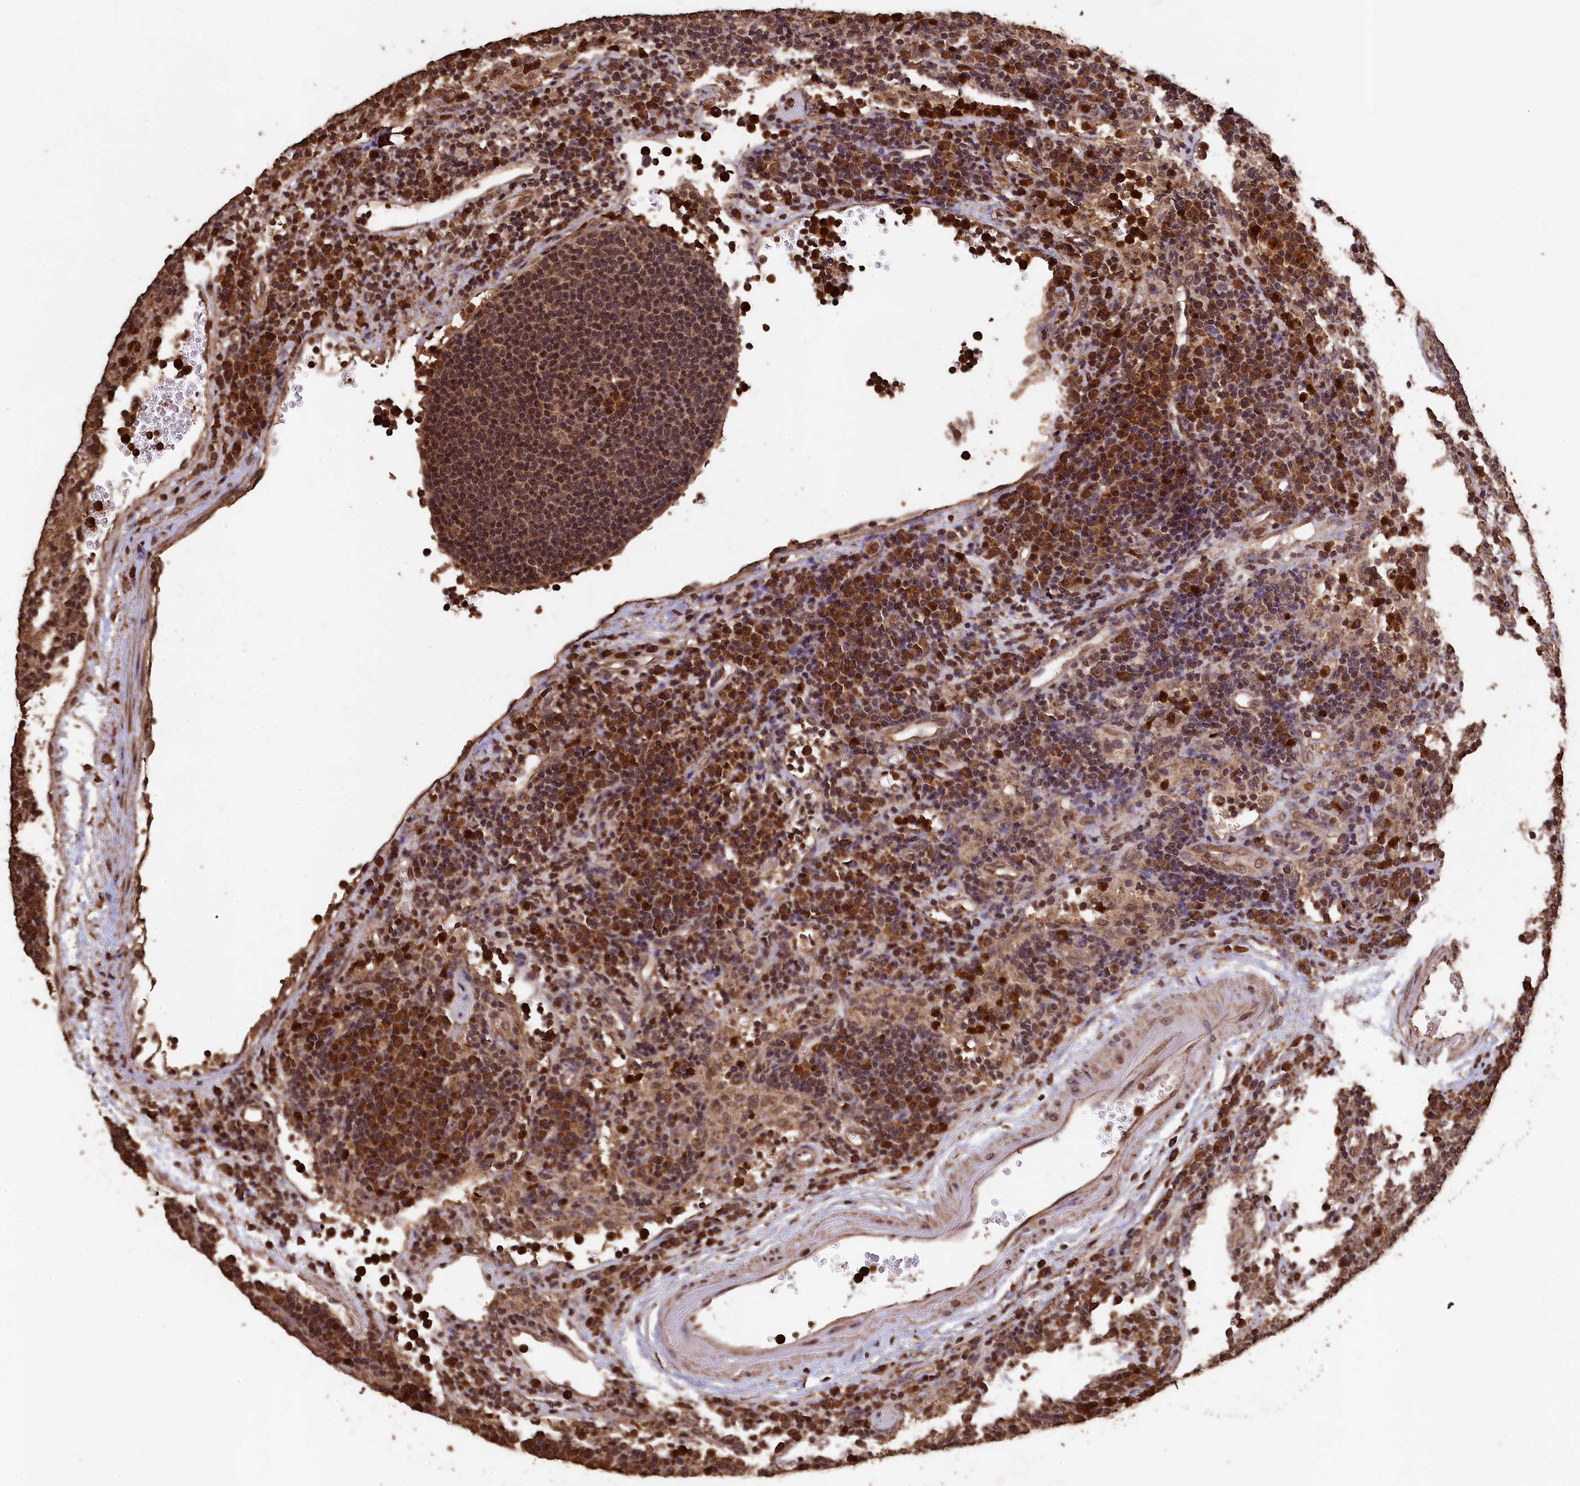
{"staining": {"intensity": "moderate", "quantity": ">75%", "location": "cytoplasmic/membranous,nuclear"}, "tissue": "lymph node", "cell_type": "Germinal center cells", "image_type": "normal", "snomed": [{"axis": "morphology", "description": "Normal tissue, NOS"}, {"axis": "topography", "description": "Lymph node"}], "caption": "Lymph node stained for a protein shows moderate cytoplasmic/membranous,nuclear positivity in germinal center cells. (DAB (3,3'-diaminobenzidine) IHC, brown staining for protein, blue staining for nuclei).", "gene": "CEP57L1", "patient": {"sex": "female", "age": 70}}